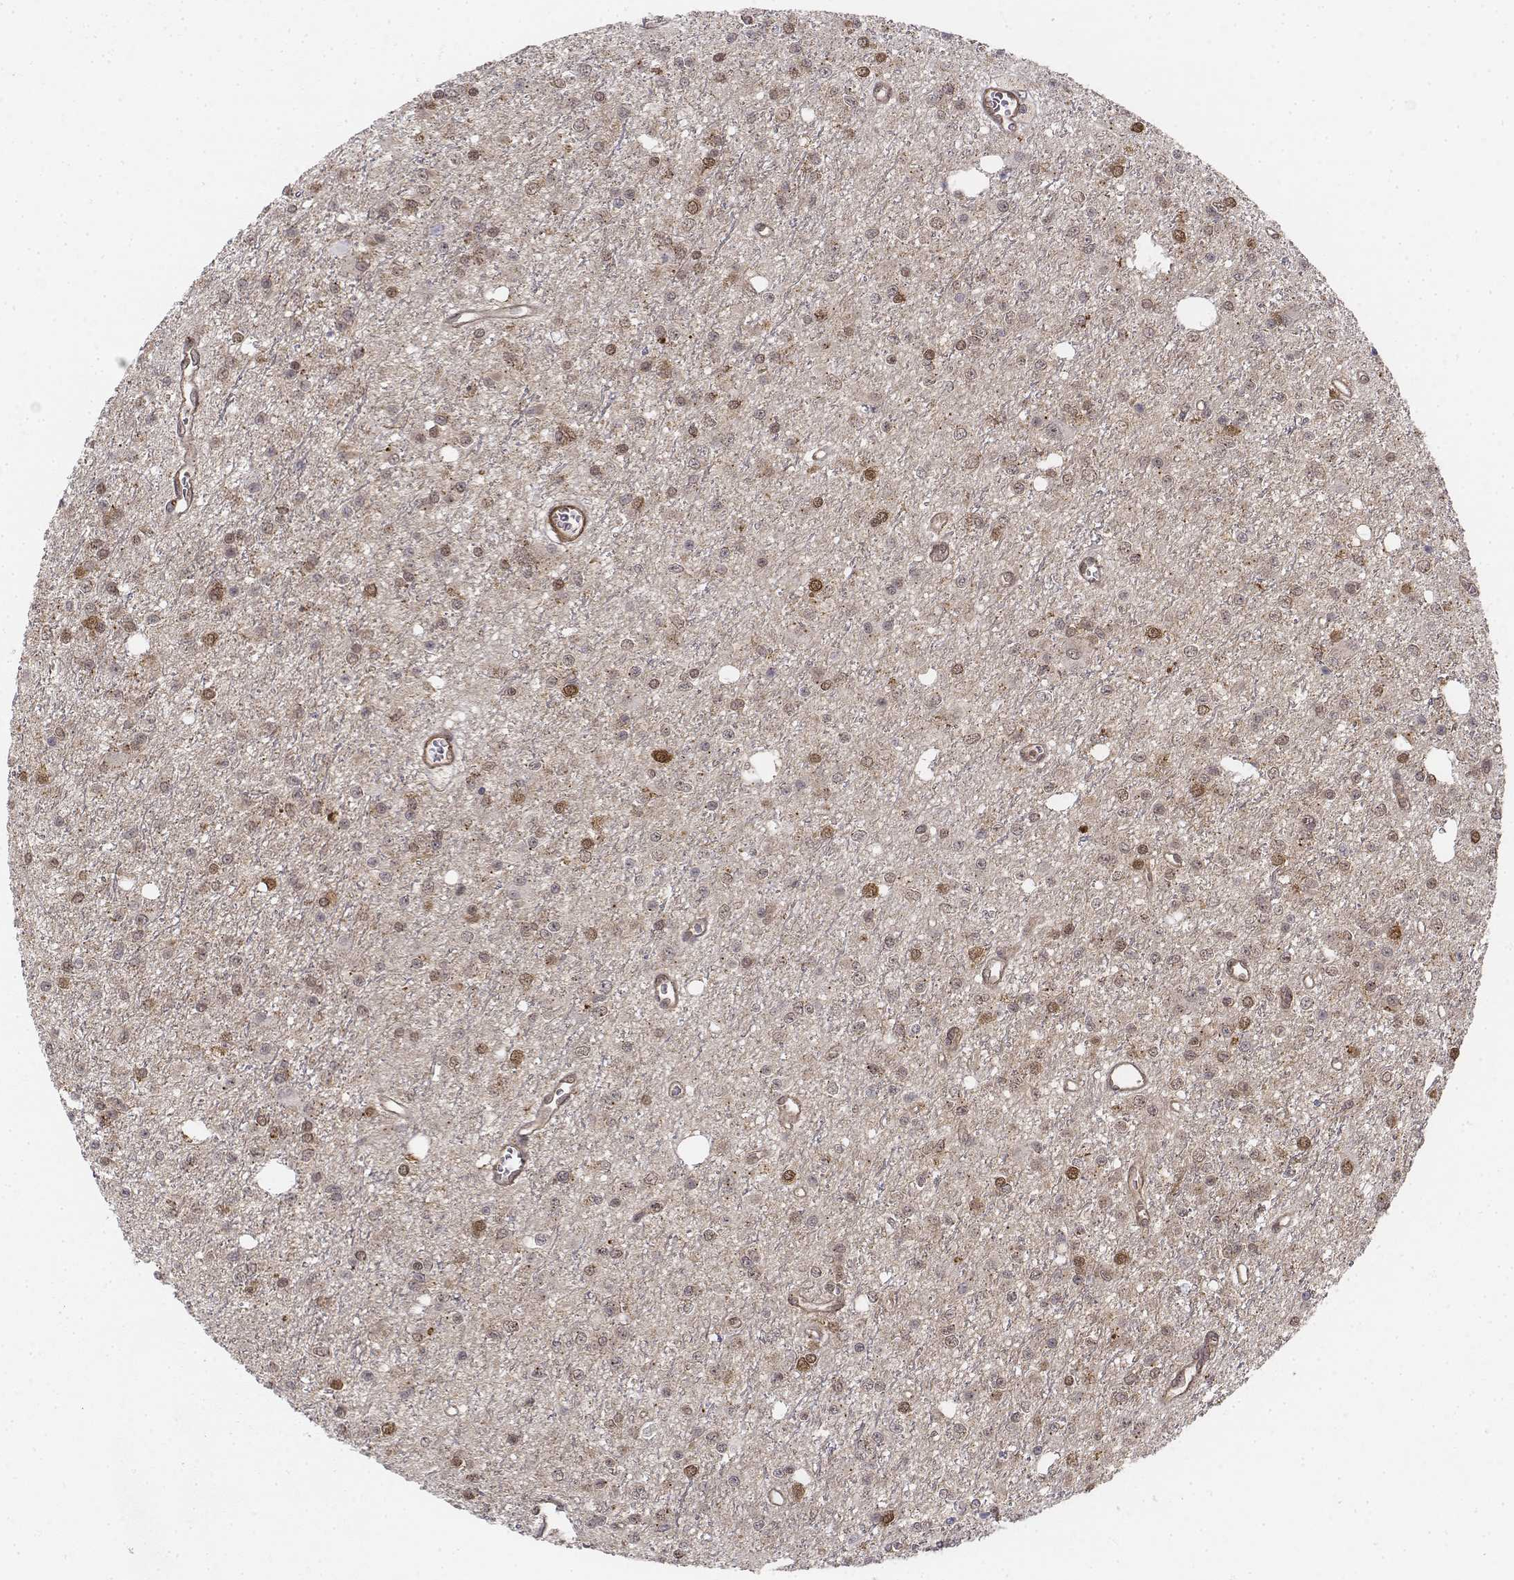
{"staining": {"intensity": "moderate", "quantity": "25%-75%", "location": "cytoplasmic/membranous,nuclear"}, "tissue": "glioma", "cell_type": "Tumor cells", "image_type": "cancer", "snomed": [{"axis": "morphology", "description": "Glioma, malignant, Low grade"}, {"axis": "topography", "description": "Brain"}], "caption": "Immunohistochemical staining of glioma reveals medium levels of moderate cytoplasmic/membranous and nuclear protein expression in approximately 25%-75% of tumor cells. (brown staining indicates protein expression, while blue staining denotes nuclei).", "gene": "ZFYVE19", "patient": {"sex": "female", "age": 45}}